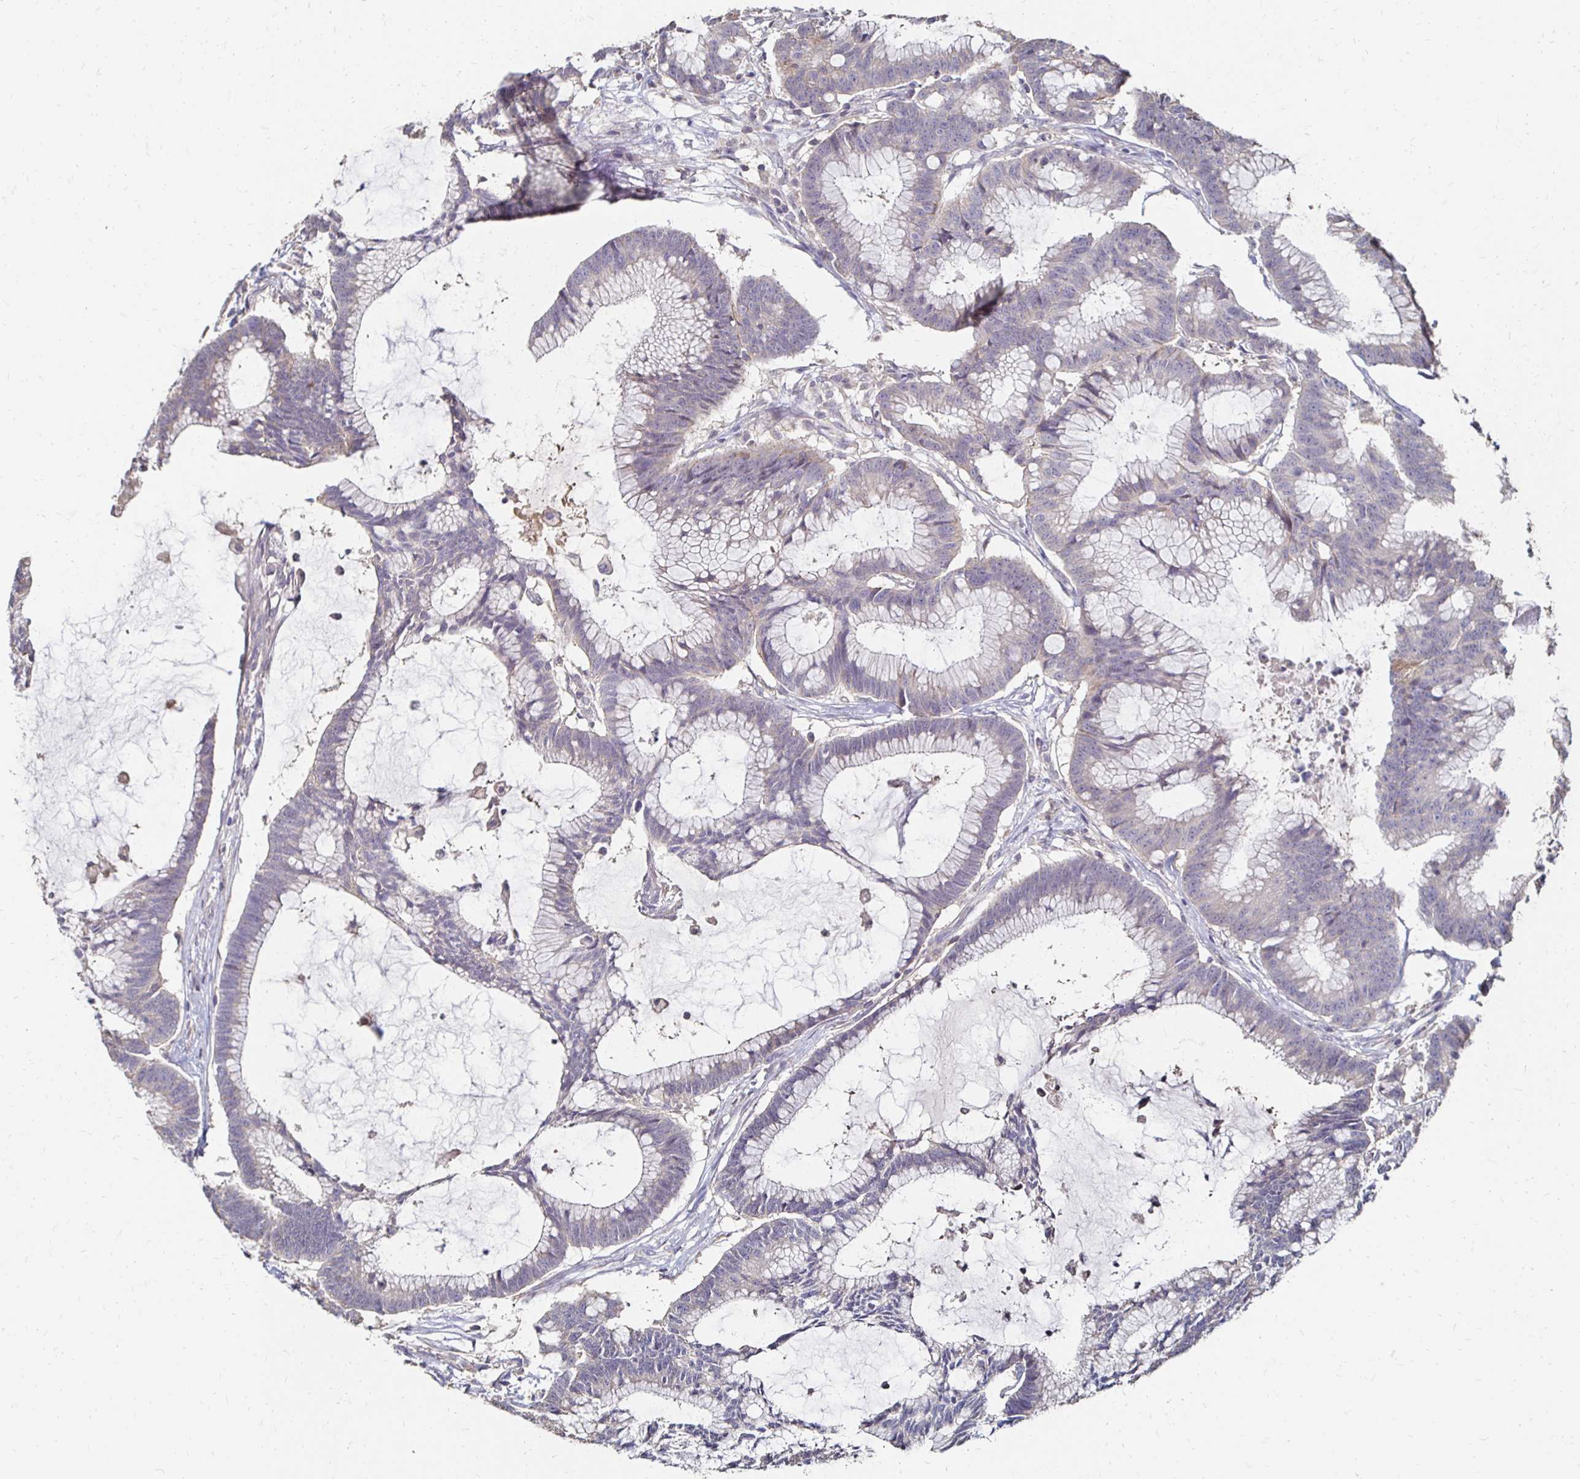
{"staining": {"intensity": "negative", "quantity": "none", "location": "none"}, "tissue": "colorectal cancer", "cell_type": "Tumor cells", "image_type": "cancer", "snomed": [{"axis": "morphology", "description": "Adenocarcinoma, NOS"}, {"axis": "topography", "description": "Colon"}], "caption": "A micrograph of colorectal adenocarcinoma stained for a protein reveals no brown staining in tumor cells. (Stains: DAB immunohistochemistry (IHC) with hematoxylin counter stain, Microscopy: brightfield microscopy at high magnification).", "gene": "ZNF727", "patient": {"sex": "female", "age": 78}}